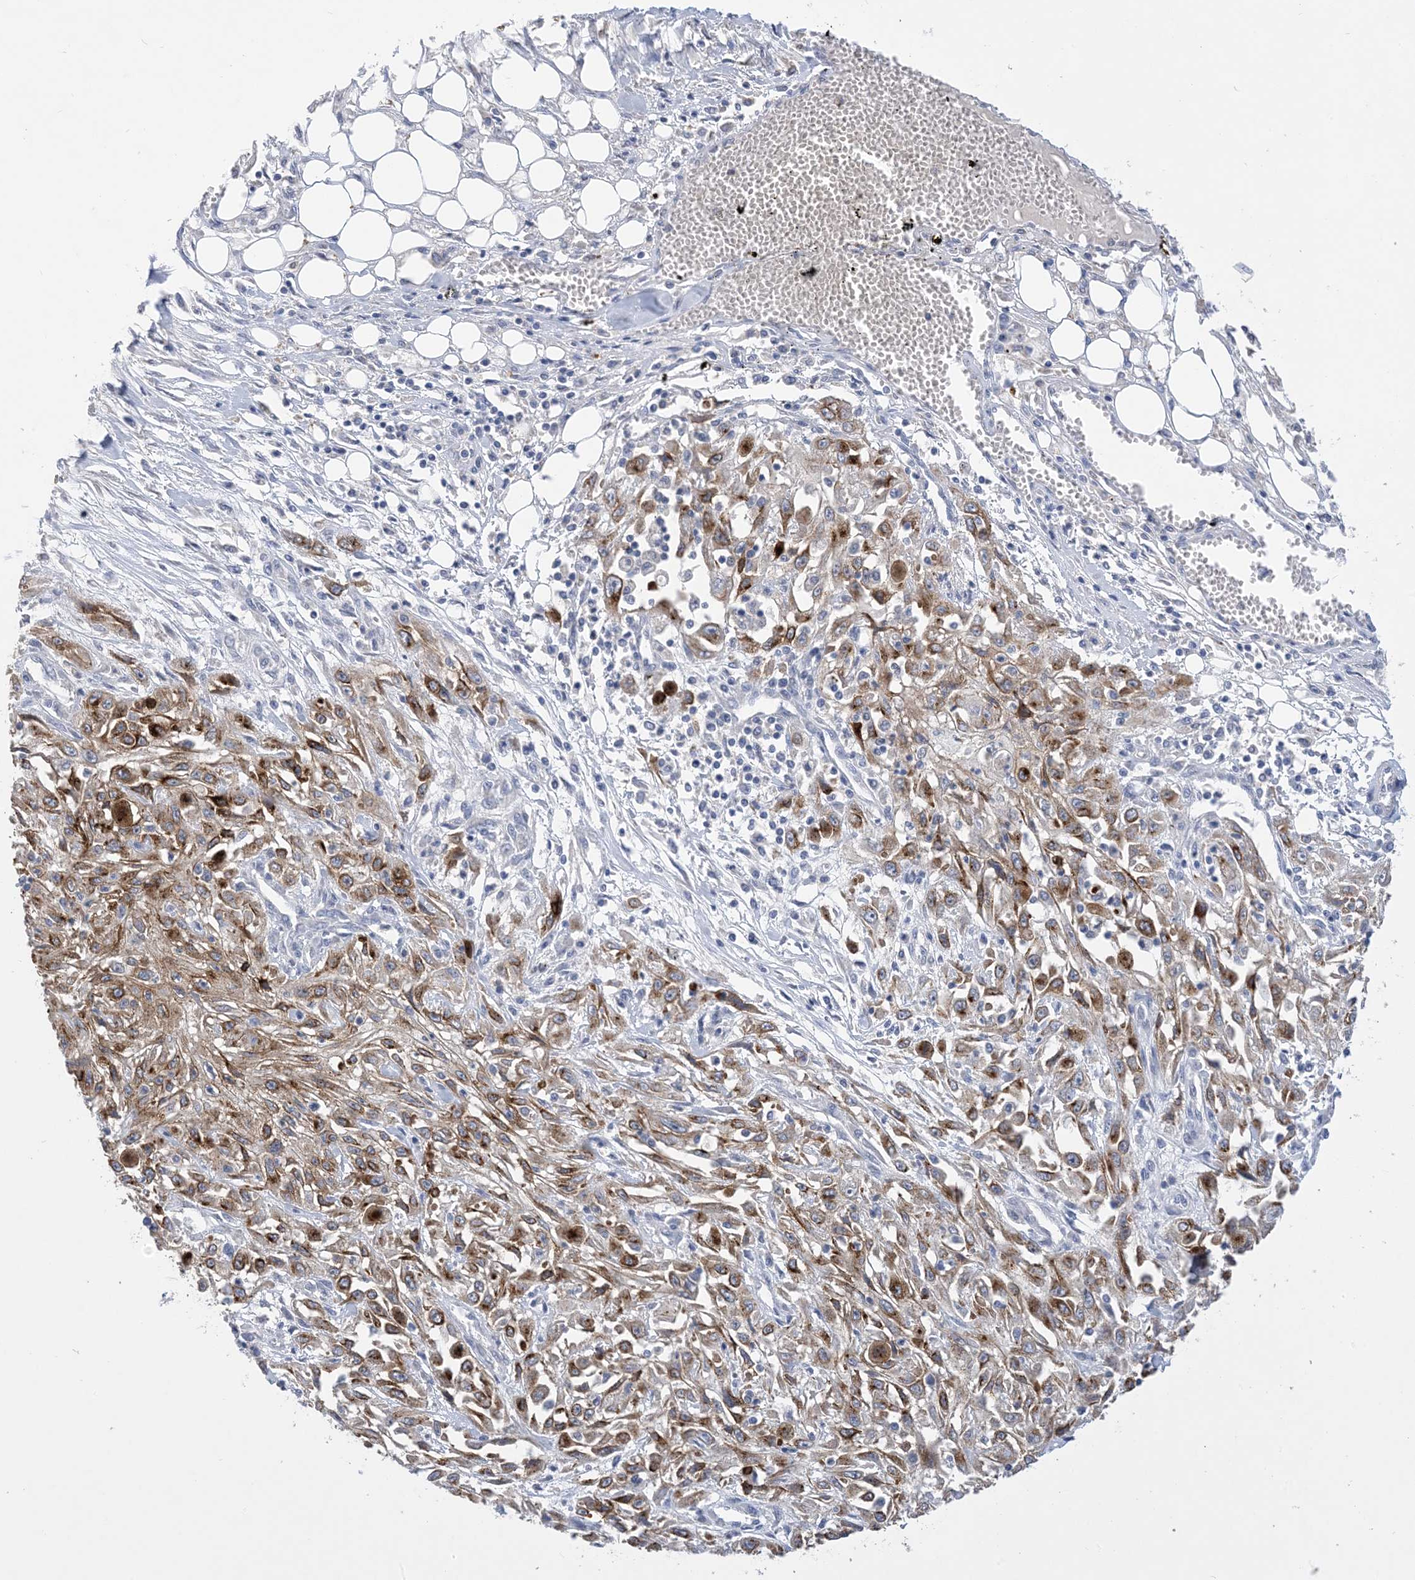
{"staining": {"intensity": "moderate", "quantity": ">75%", "location": "cytoplasmic/membranous,nuclear"}, "tissue": "skin cancer", "cell_type": "Tumor cells", "image_type": "cancer", "snomed": [{"axis": "morphology", "description": "Squamous cell carcinoma, NOS"}, {"axis": "morphology", "description": "Squamous cell carcinoma, metastatic, NOS"}, {"axis": "topography", "description": "Skin"}, {"axis": "topography", "description": "Lymph node"}], "caption": "Immunohistochemical staining of metastatic squamous cell carcinoma (skin) displays medium levels of moderate cytoplasmic/membranous and nuclear positivity in about >75% of tumor cells.", "gene": "DSC3", "patient": {"sex": "male", "age": 75}}